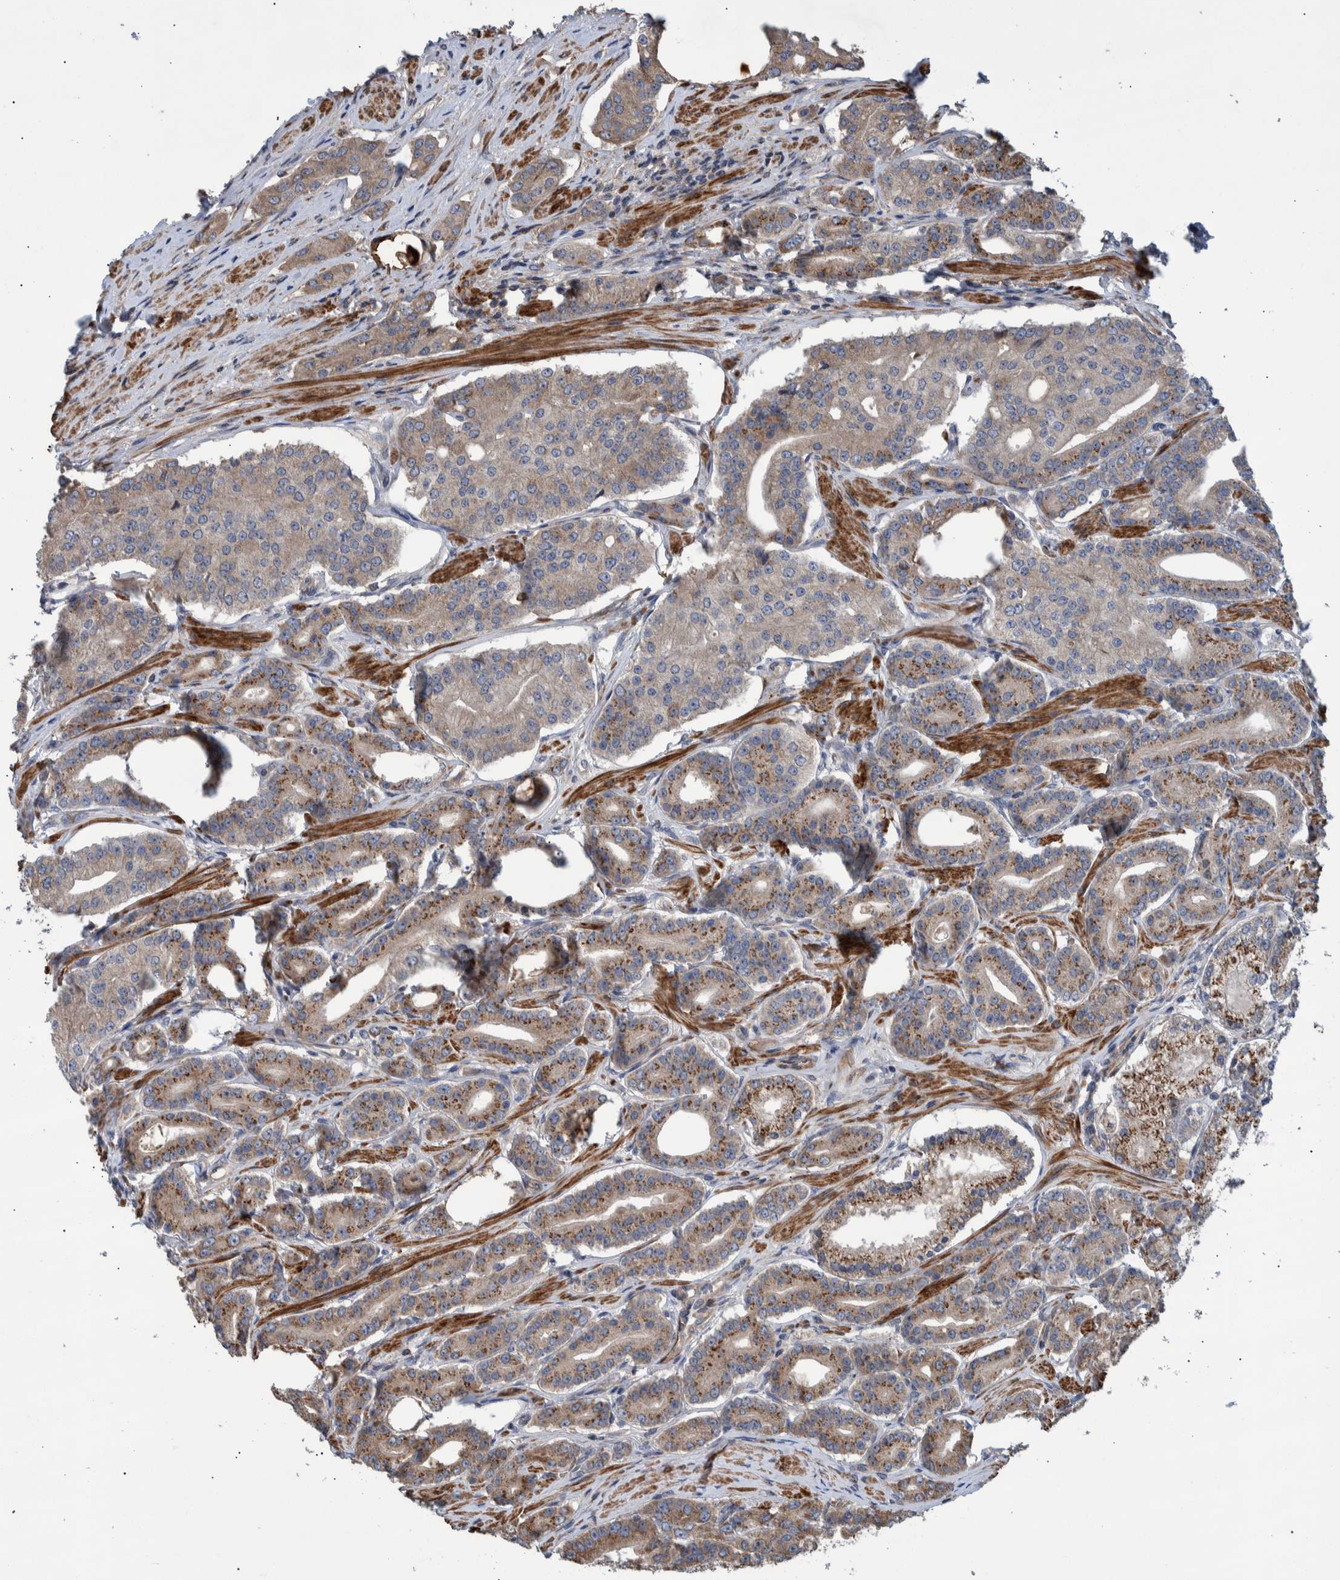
{"staining": {"intensity": "weak", "quantity": ">75%", "location": "cytoplasmic/membranous"}, "tissue": "prostate cancer", "cell_type": "Tumor cells", "image_type": "cancer", "snomed": [{"axis": "morphology", "description": "Adenocarcinoma, High grade"}, {"axis": "topography", "description": "Prostate"}], "caption": "Immunohistochemical staining of human prostate adenocarcinoma (high-grade) shows low levels of weak cytoplasmic/membranous positivity in approximately >75% of tumor cells.", "gene": "B3GNTL1", "patient": {"sex": "male", "age": 71}}